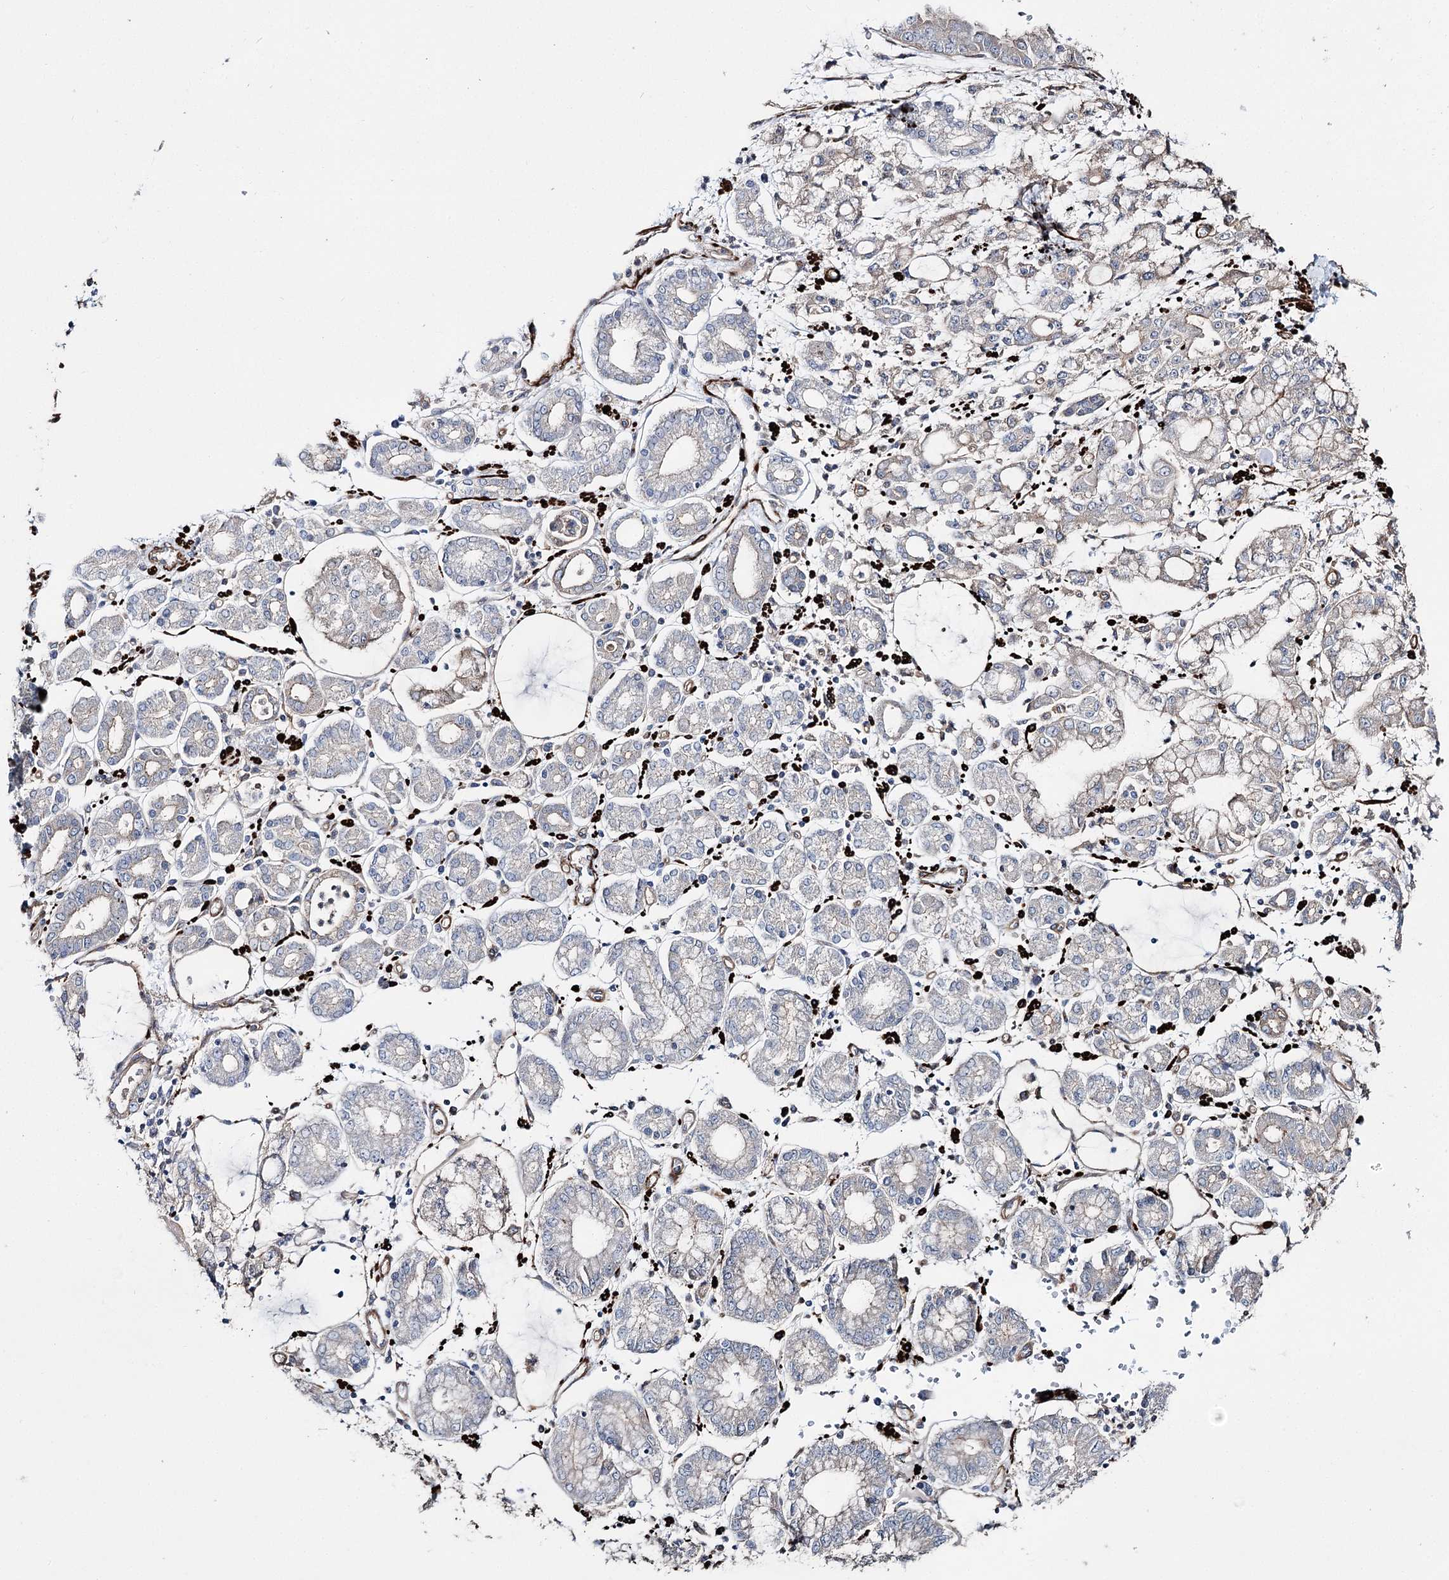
{"staining": {"intensity": "negative", "quantity": "none", "location": "none"}, "tissue": "stomach cancer", "cell_type": "Tumor cells", "image_type": "cancer", "snomed": [{"axis": "morphology", "description": "Adenocarcinoma, NOS"}, {"axis": "topography", "description": "Stomach"}], "caption": "This is an immunohistochemistry image of human stomach cancer. There is no expression in tumor cells.", "gene": "SUMF1", "patient": {"sex": "male", "age": 76}}